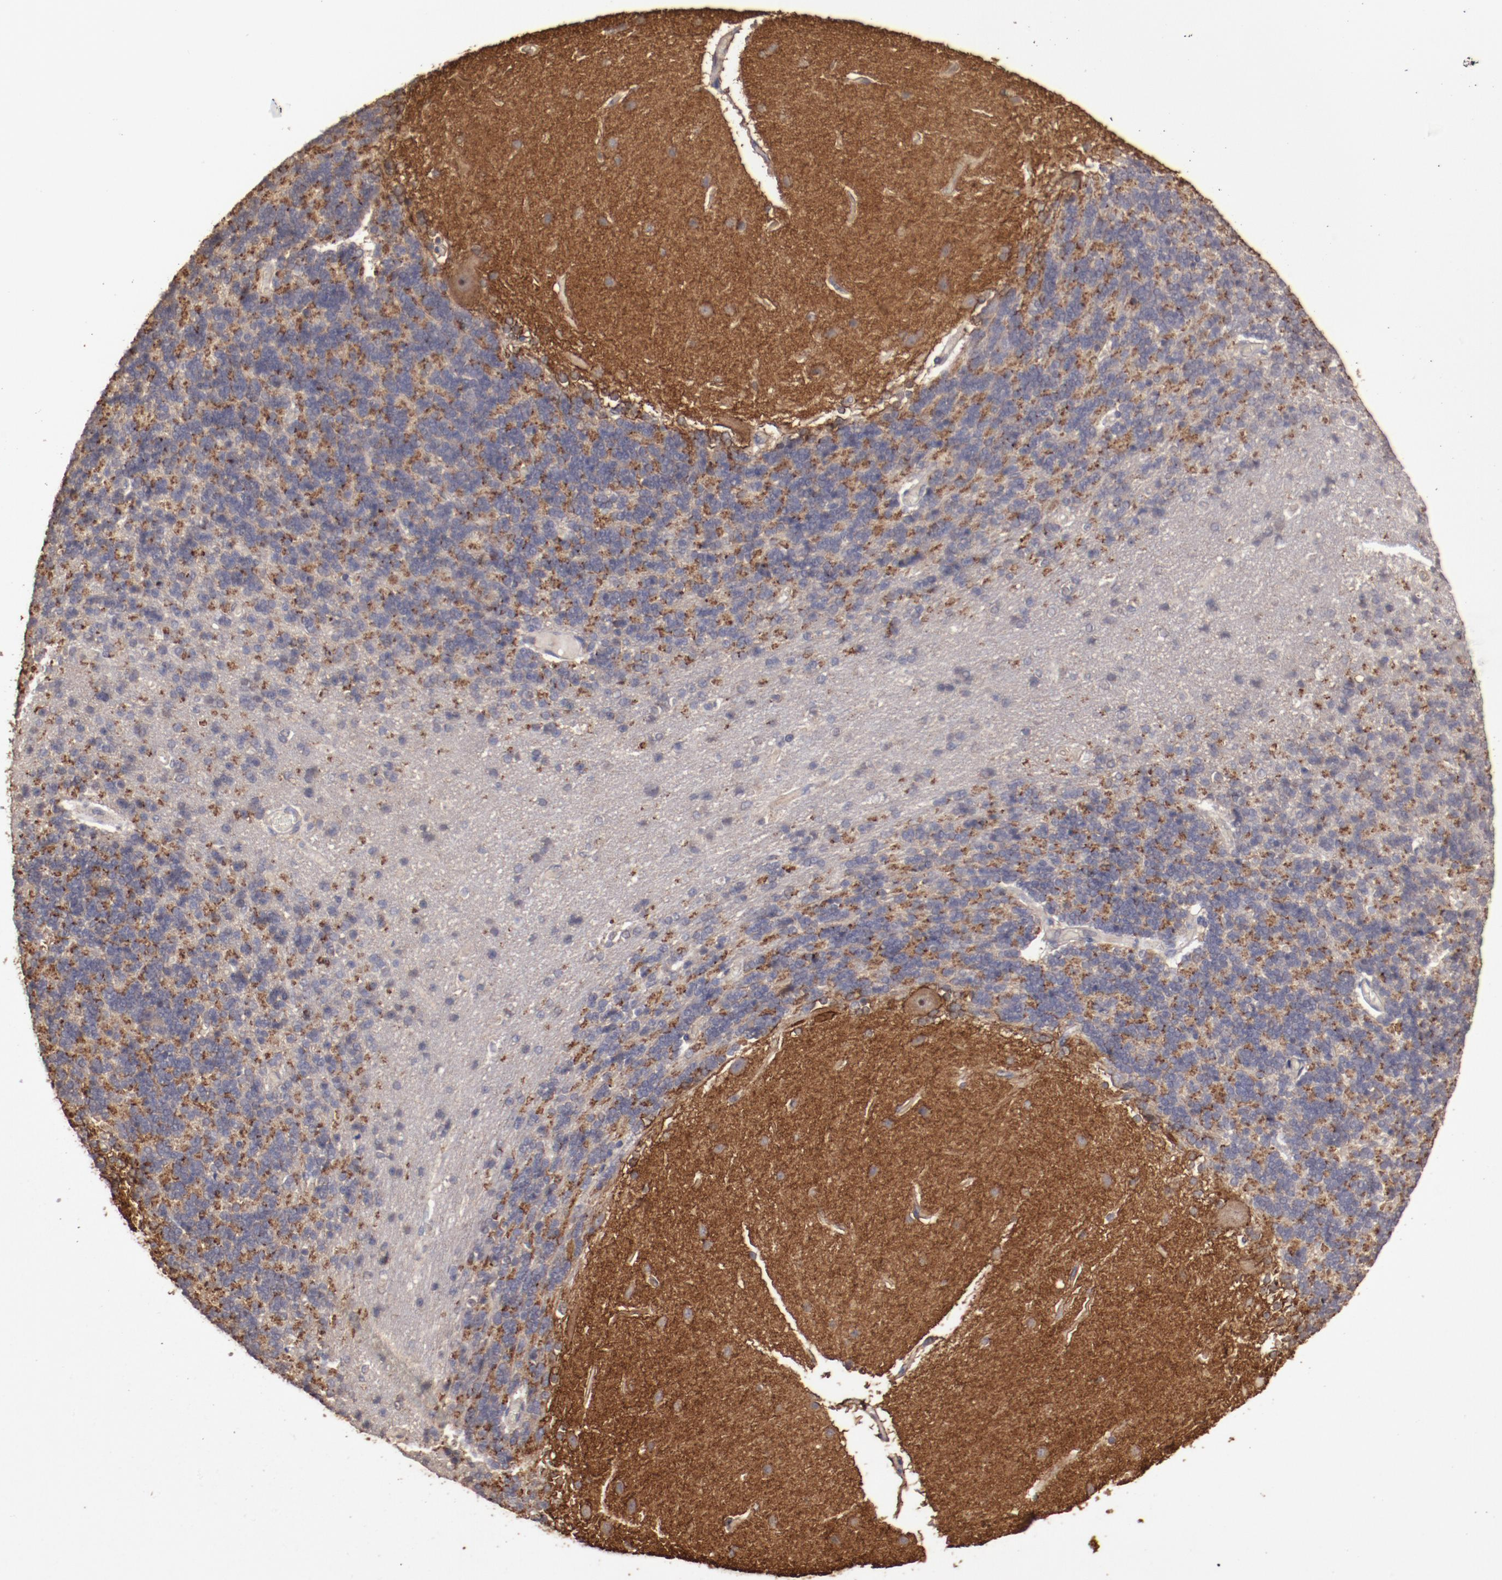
{"staining": {"intensity": "strong", "quantity": ">75%", "location": "cytoplasmic/membranous"}, "tissue": "cerebellum", "cell_type": "Cells in granular layer", "image_type": "normal", "snomed": [{"axis": "morphology", "description": "Normal tissue, NOS"}, {"axis": "topography", "description": "Cerebellum"}], "caption": "An IHC micrograph of normal tissue is shown. Protein staining in brown shows strong cytoplasmic/membranous positivity in cerebellum within cells in granular layer. Using DAB (3,3'-diaminobenzidine) (brown) and hematoxylin (blue) stains, captured at high magnification using brightfield microscopy.", "gene": "FAT1", "patient": {"sex": "female", "age": 54}}